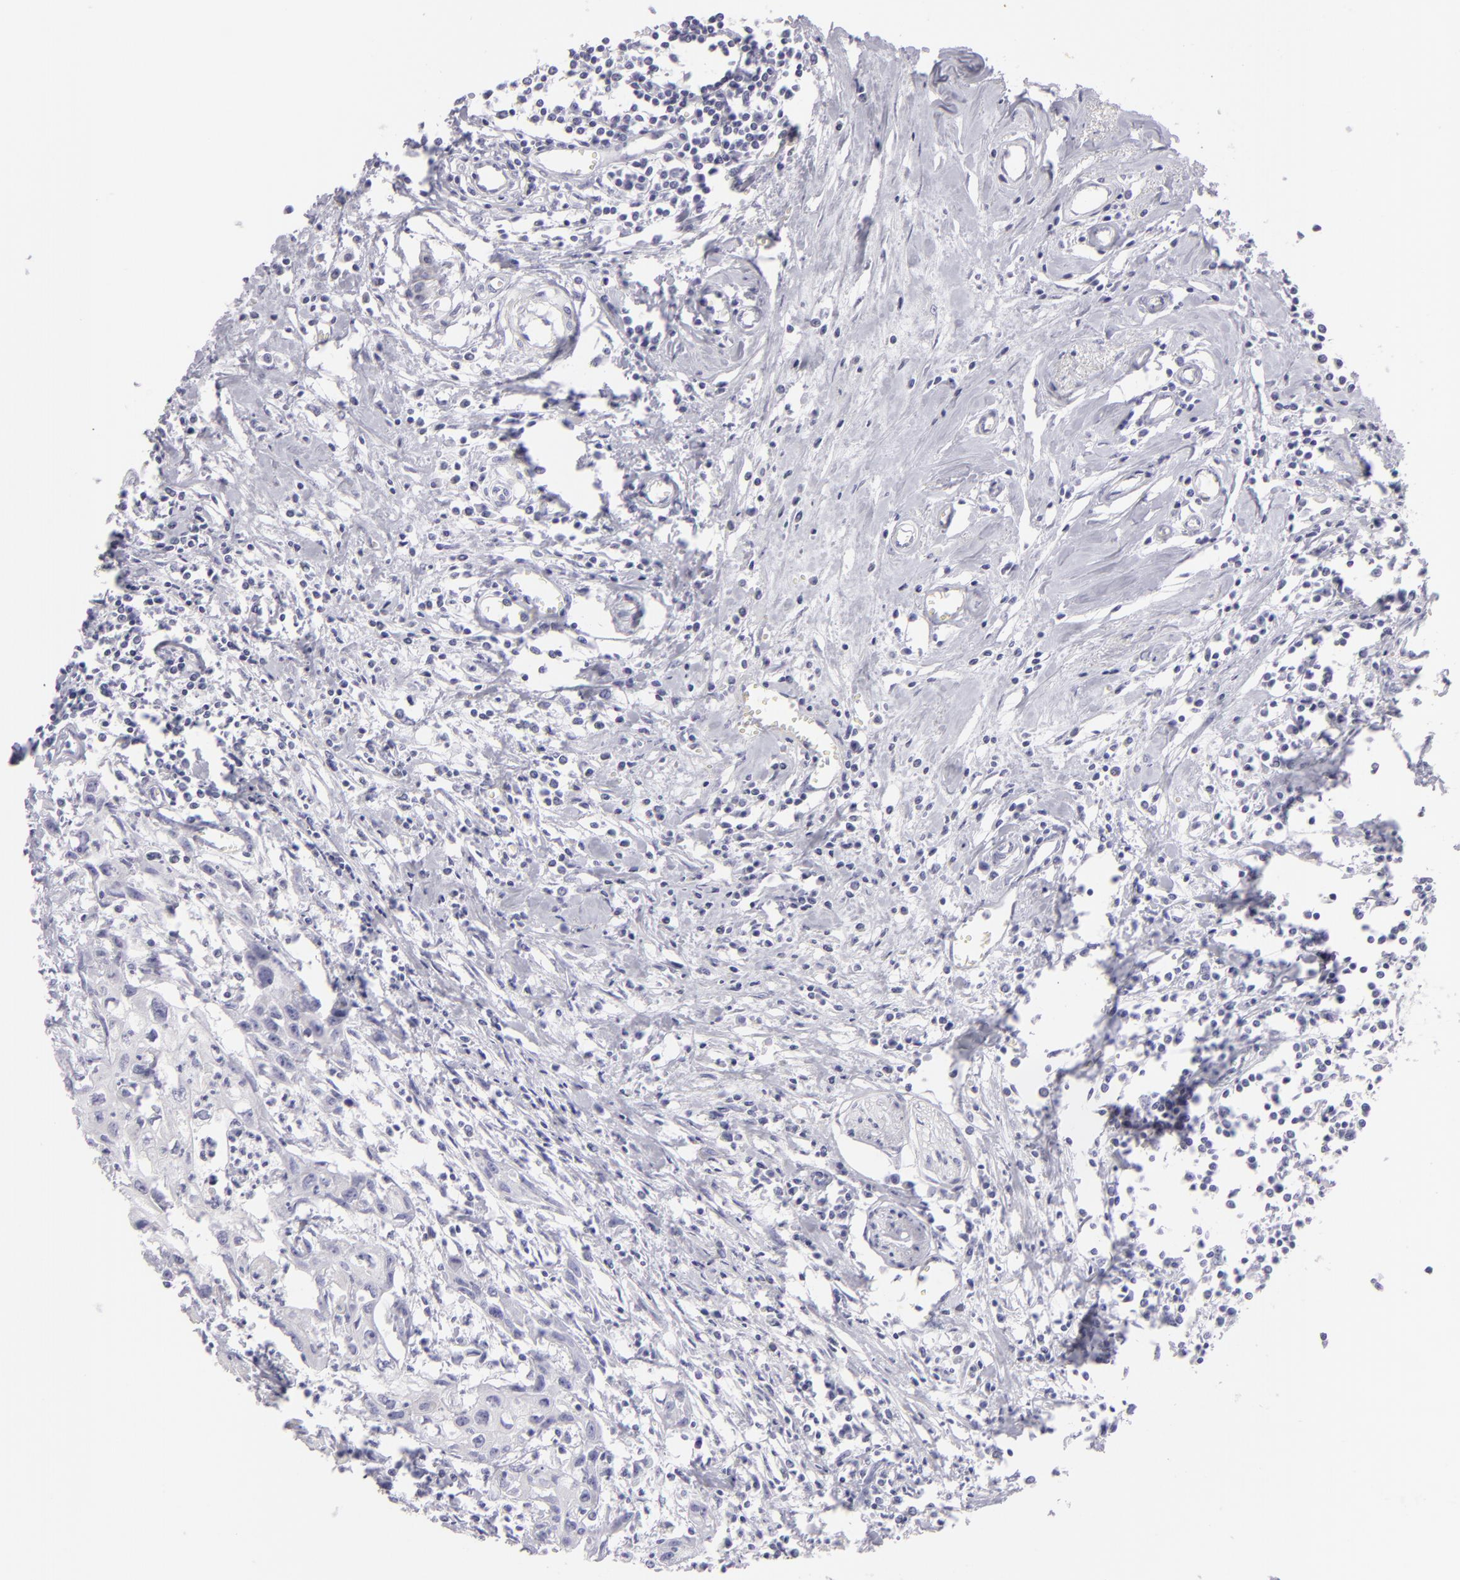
{"staining": {"intensity": "negative", "quantity": "none", "location": "none"}, "tissue": "urothelial cancer", "cell_type": "Tumor cells", "image_type": "cancer", "snomed": [{"axis": "morphology", "description": "Urothelial carcinoma, High grade"}, {"axis": "topography", "description": "Urinary bladder"}], "caption": "A histopathology image of human urothelial cancer is negative for staining in tumor cells.", "gene": "DLG4", "patient": {"sex": "male", "age": 54}}